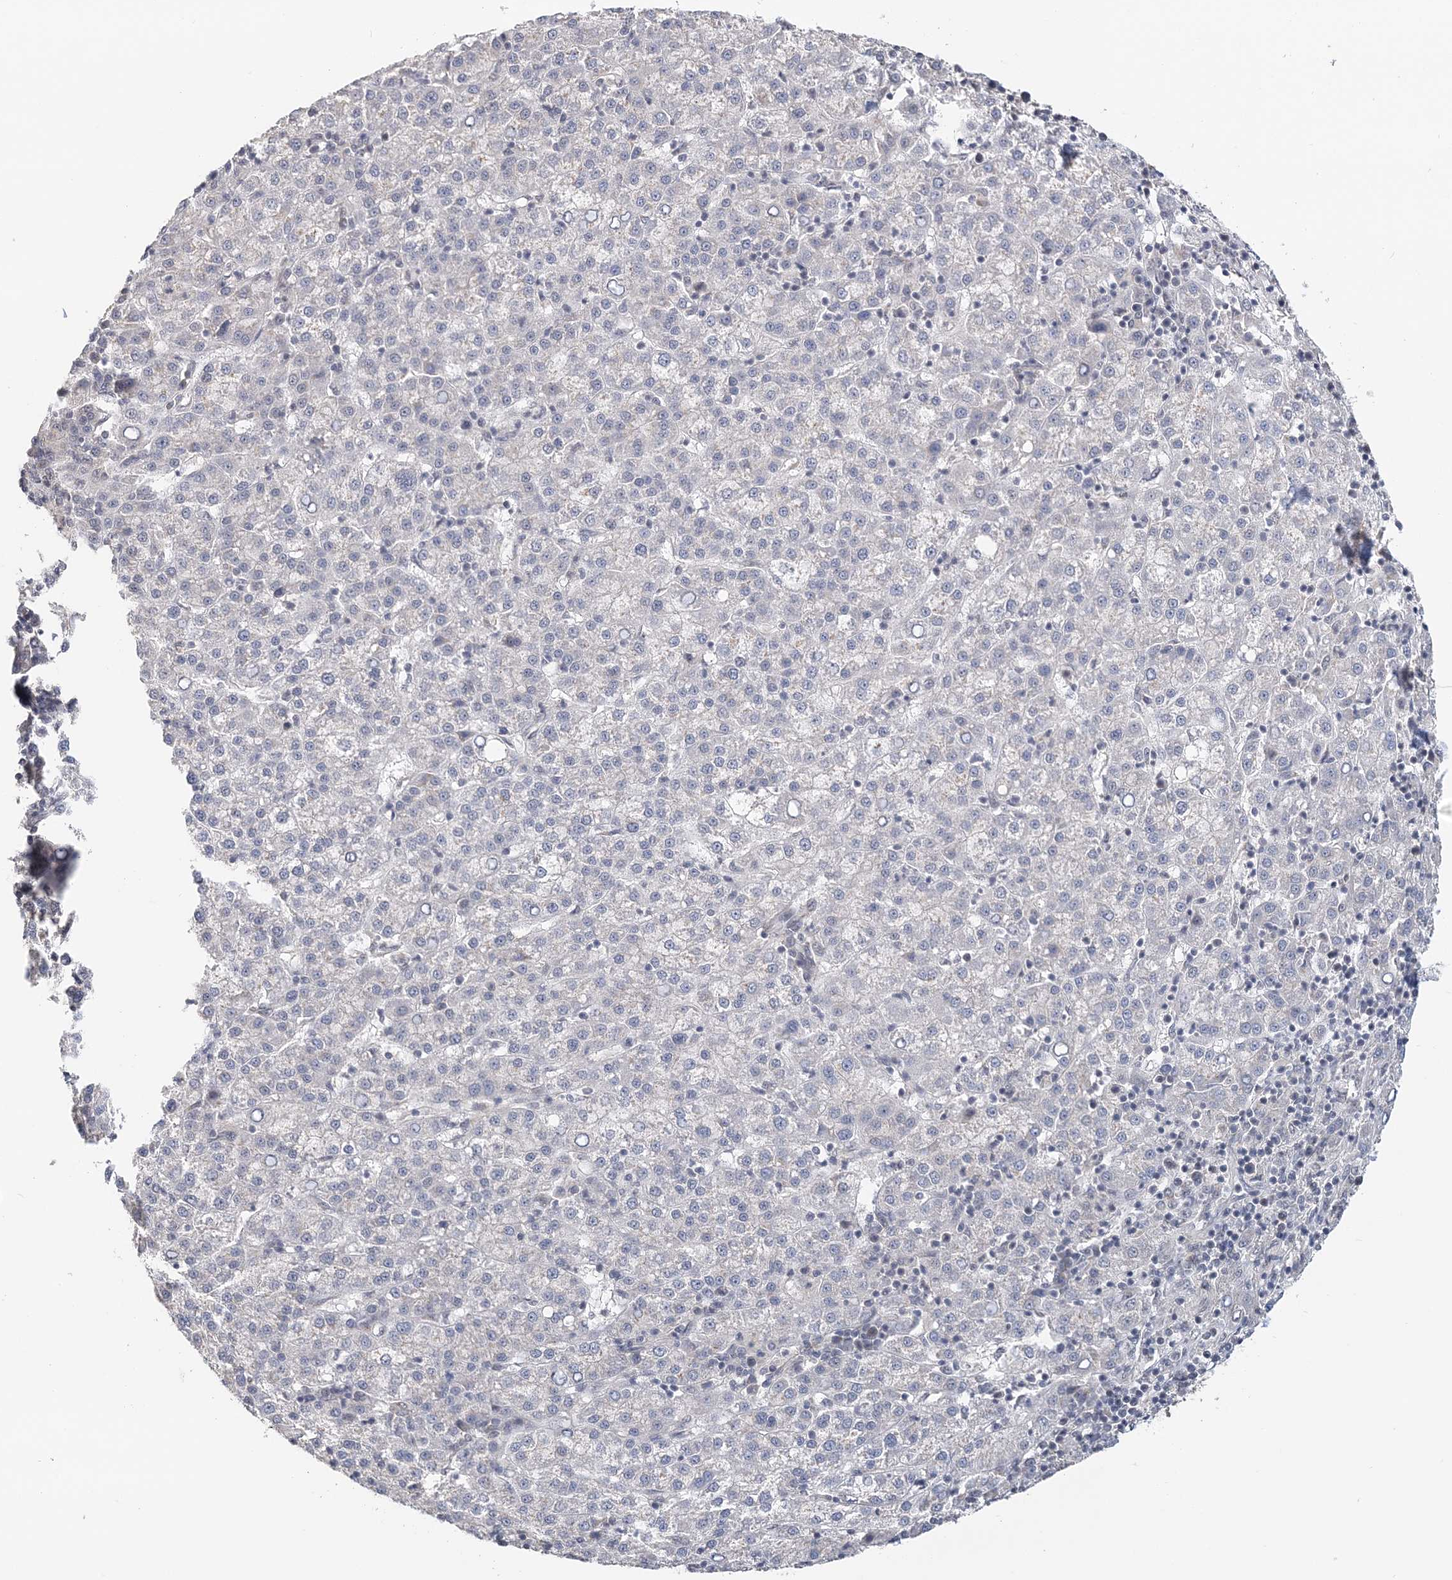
{"staining": {"intensity": "negative", "quantity": "none", "location": "none"}, "tissue": "liver cancer", "cell_type": "Tumor cells", "image_type": "cancer", "snomed": [{"axis": "morphology", "description": "Carcinoma, Hepatocellular, NOS"}, {"axis": "topography", "description": "Liver"}], "caption": "IHC micrograph of neoplastic tissue: hepatocellular carcinoma (liver) stained with DAB displays no significant protein expression in tumor cells. The staining was performed using DAB to visualize the protein expression in brown, while the nuclei were stained in blue with hematoxylin (Magnification: 20x).", "gene": "TSHZ2", "patient": {"sex": "female", "age": 58}}